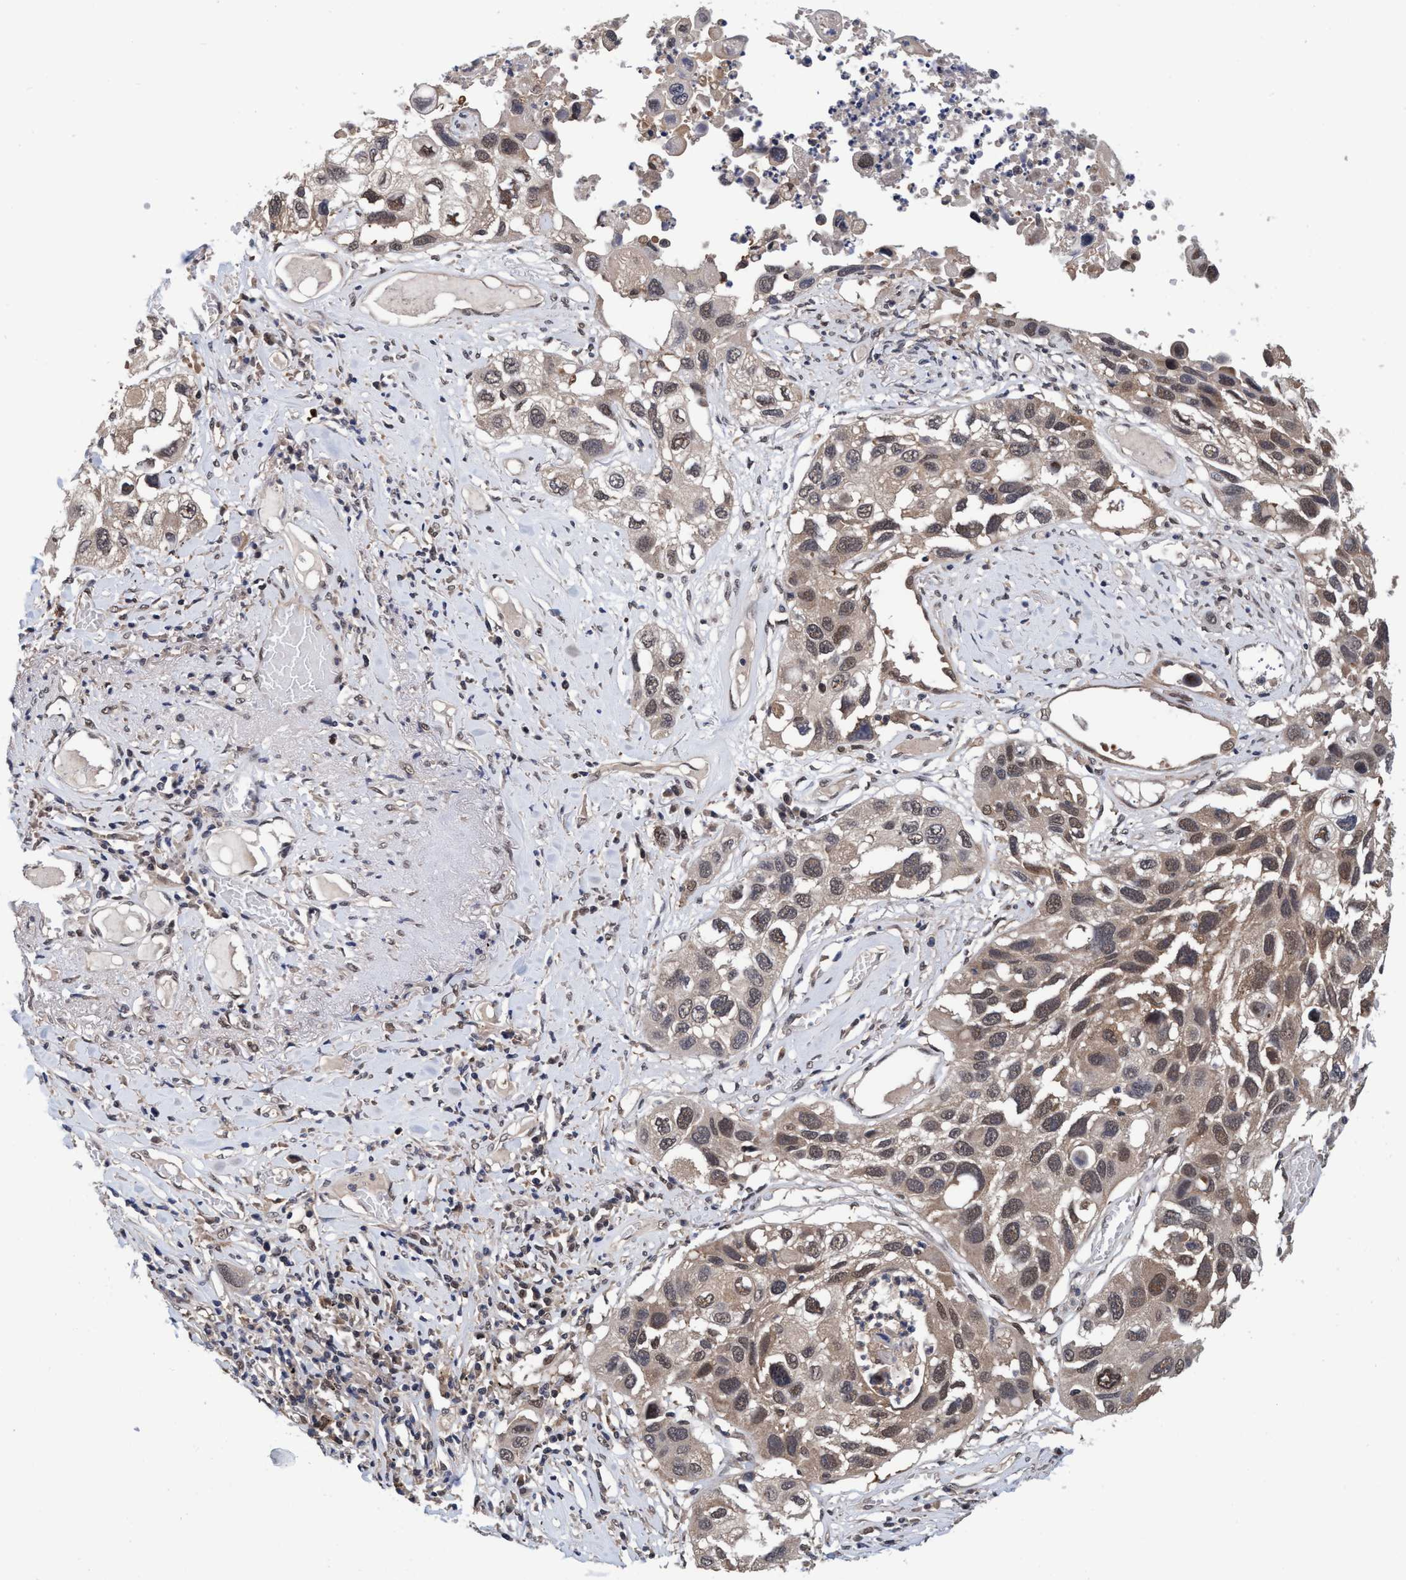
{"staining": {"intensity": "weak", "quantity": ">75%", "location": "cytoplasmic/membranous,nuclear"}, "tissue": "lung cancer", "cell_type": "Tumor cells", "image_type": "cancer", "snomed": [{"axis": "morphology", "description": "Squamous cell carcinoma, NOS"}, {"axis": "topography", "description": "Lung"}], "caption": "Protein staining of lung cancer tissue exhibits weak cytoplasmic/membranous and nuclear expression in approximately >75% of tumor cells.", "gene": "PSMD12", "patient": {"sex": "male", "age": 71}}